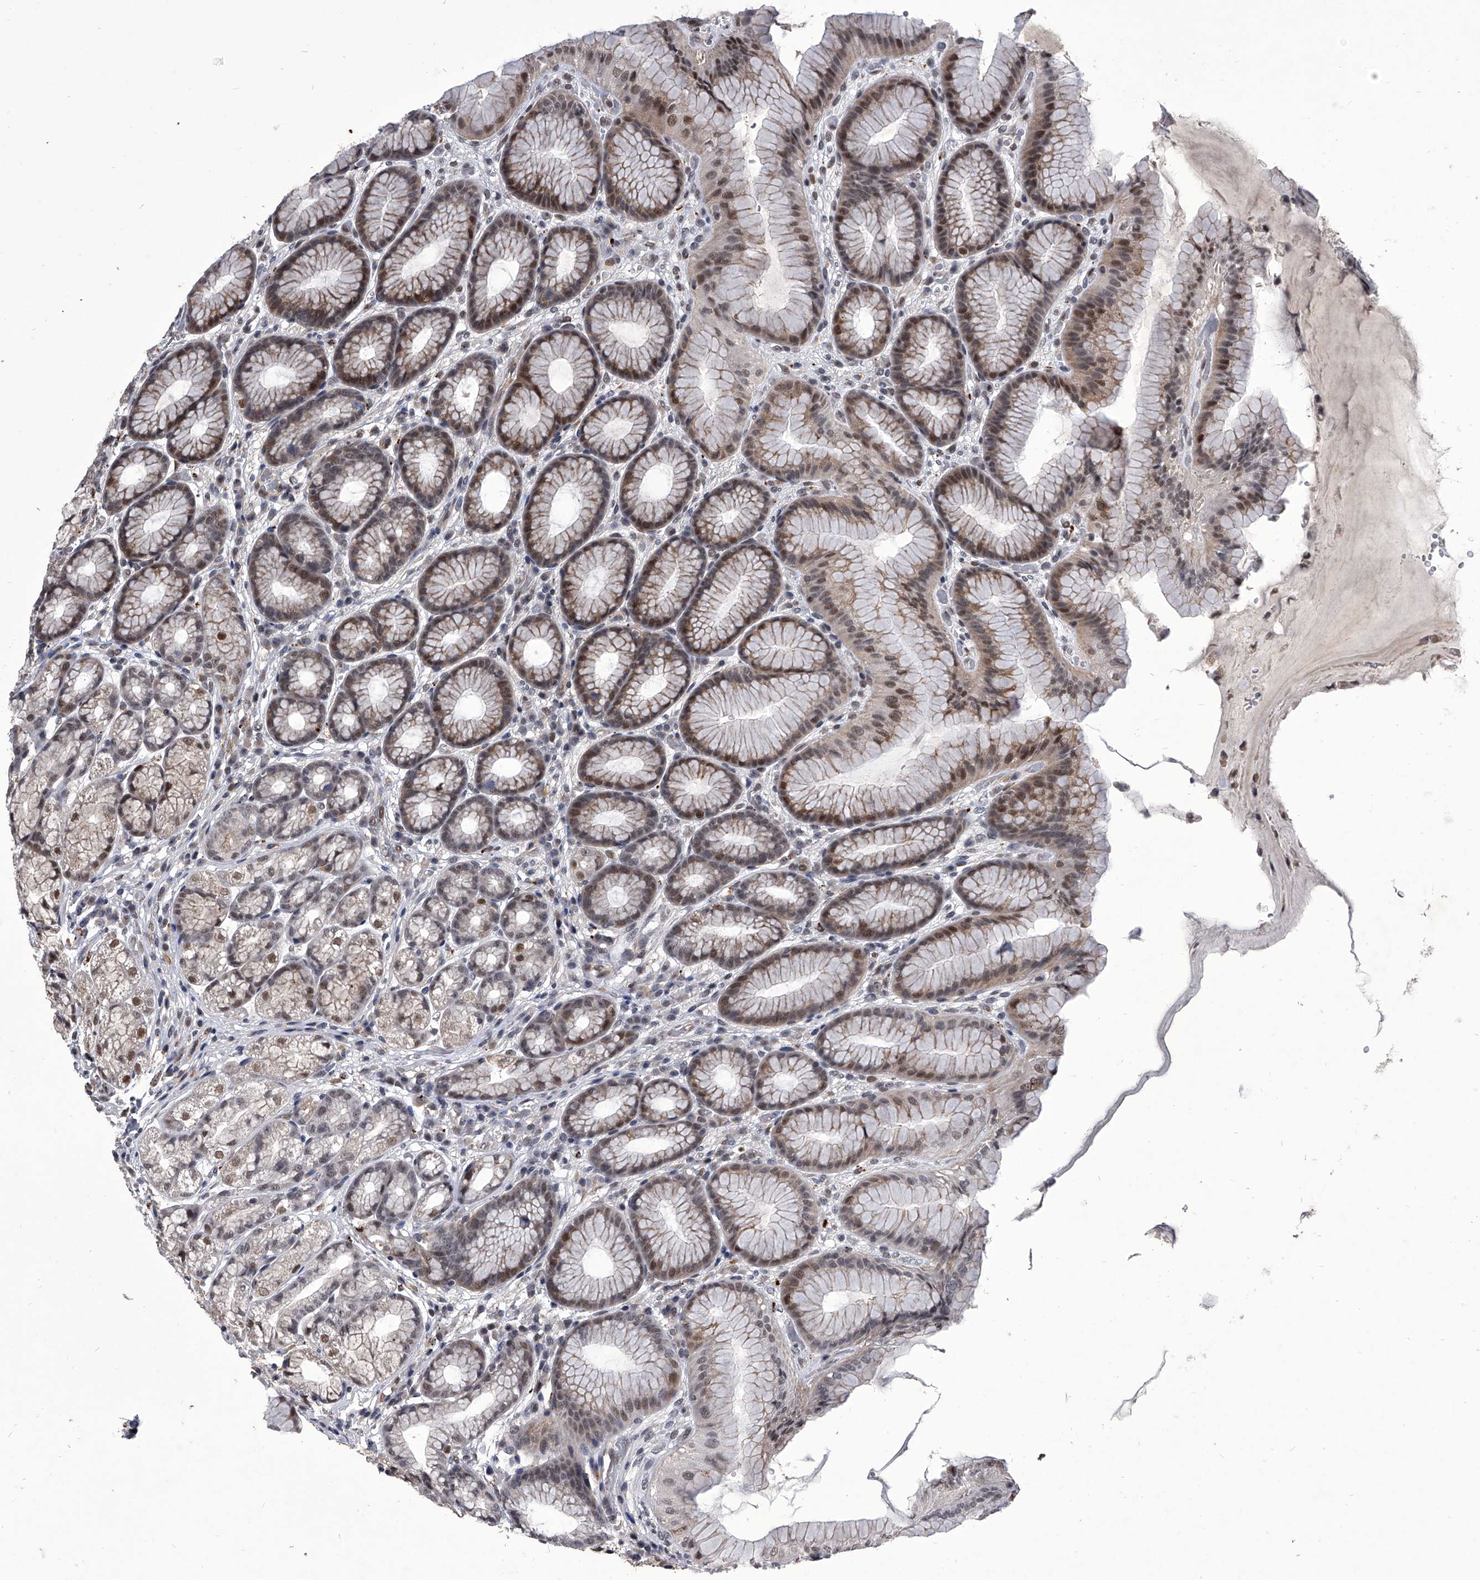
{"staining": {"intensity": "moderate", "quantity": "25%-75%", "location": "cytoplasmic/membranous,nuclear"}, "tissue": "stomach", "cell_type": "Glandular cells", "image_type": "normal", "snomed": [{"axis": "morphology", "description": "Normal tissue, NOS"}, {"axis": "topography", "description": "Stomach"}], "caption": "Human stomach stained for a protein (brown) shows moderate cytoplasmic/membranous,nuclear positive positivity in approximately 25%-75% of glandular cells.", "gene": "CMTR1", "patient": {"sex": "male", "age": 57}}